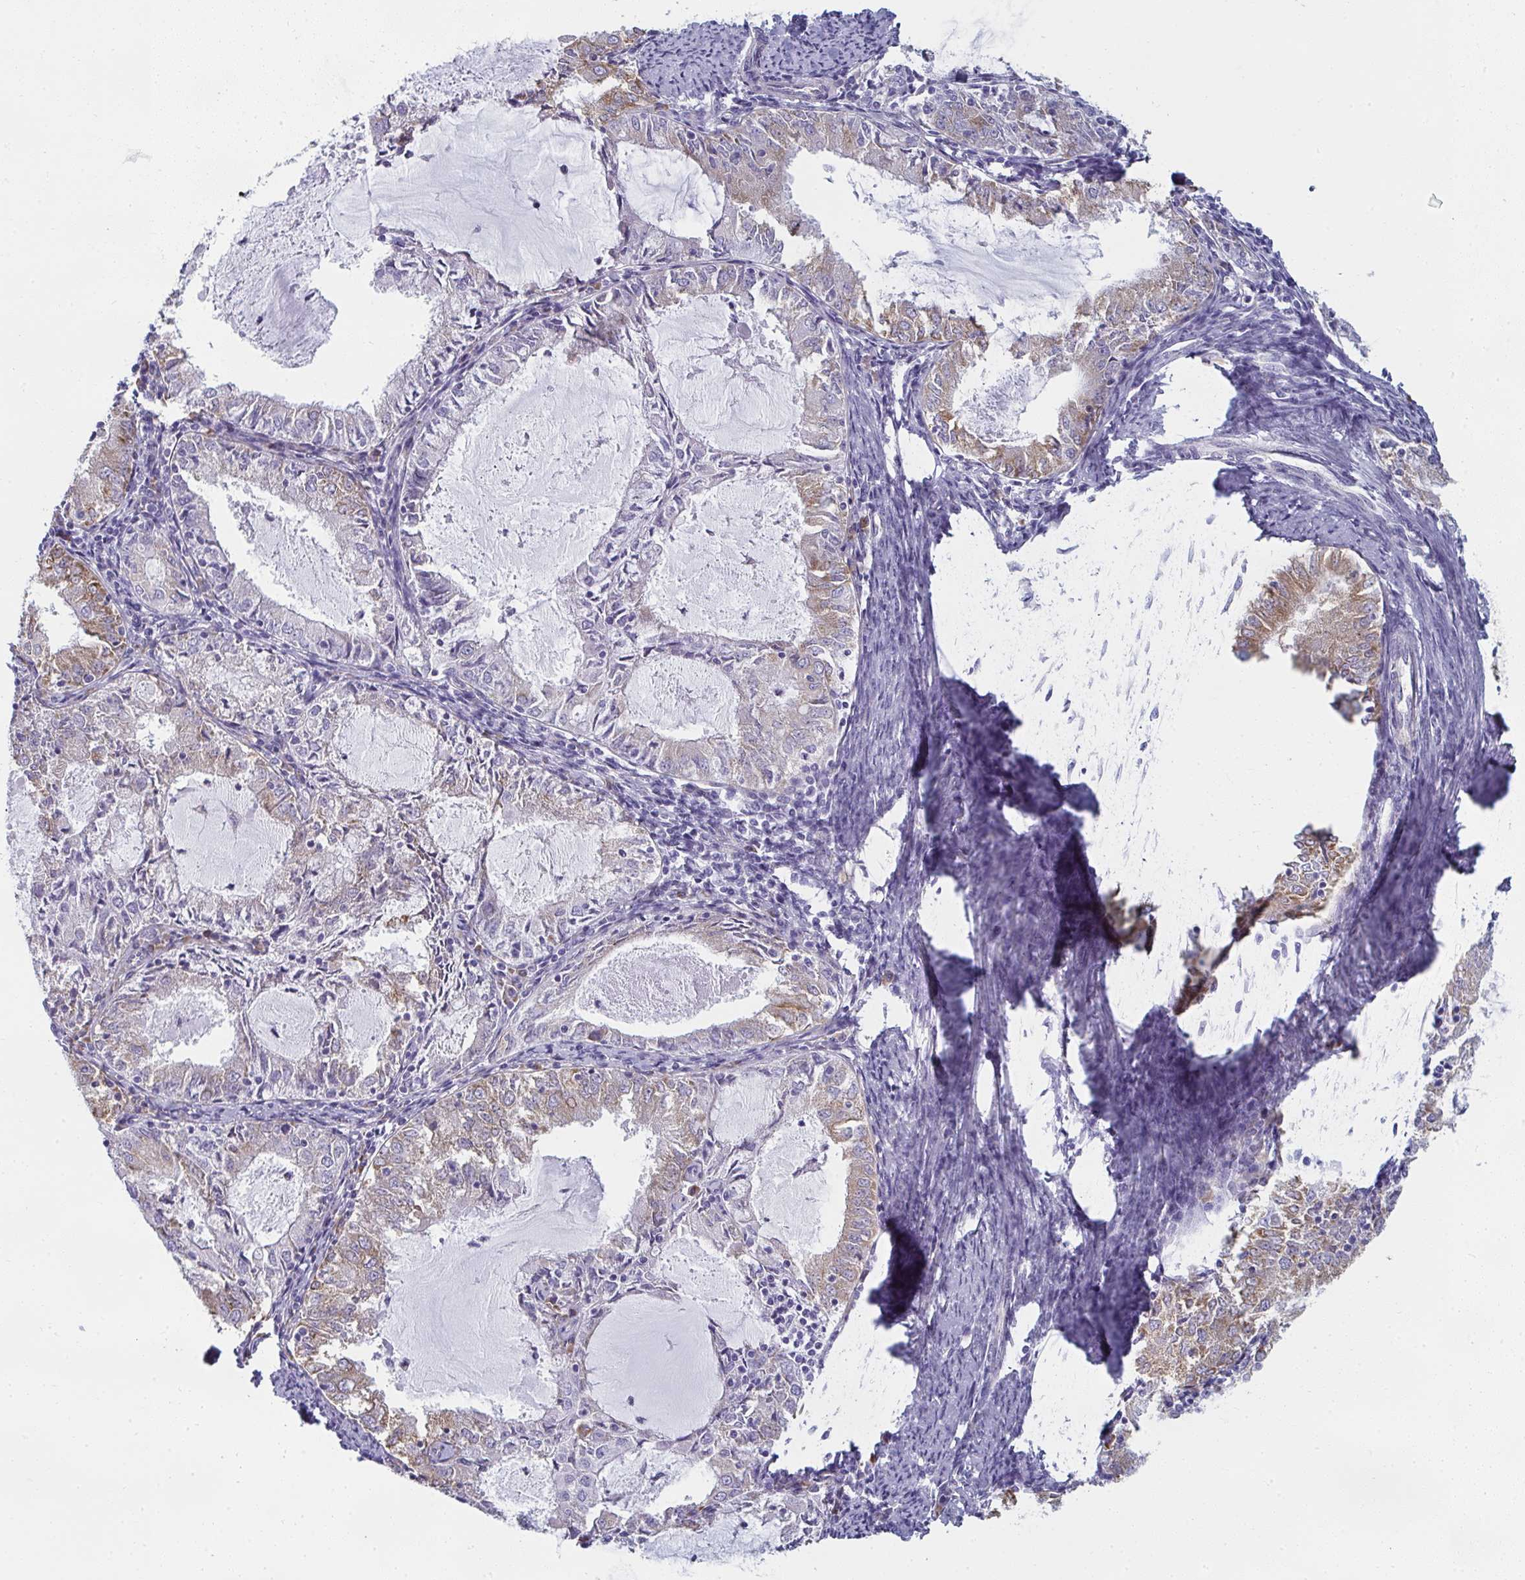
{"staining": {"intensity": "weak", "quantity": "25%-75%", "location": "cytoplasmic/membranous"}, "tissue": "endometrial cancer", "cell_type": "Tumor cells", "image_type": "cancer", "snomed": [{"axis": "morphology", "description": "Adenocarcinoma, NOS"}, {"axis": "topography", "description": "Endometrium"}], "caption": "Endometrial adenocarcinoma tissue displays weak cytoplasmic/membranous positivity in about 25%-75% of tumor cells", "gene": "SHROOM1", "patient": {"sex": "female", "age": 57}}